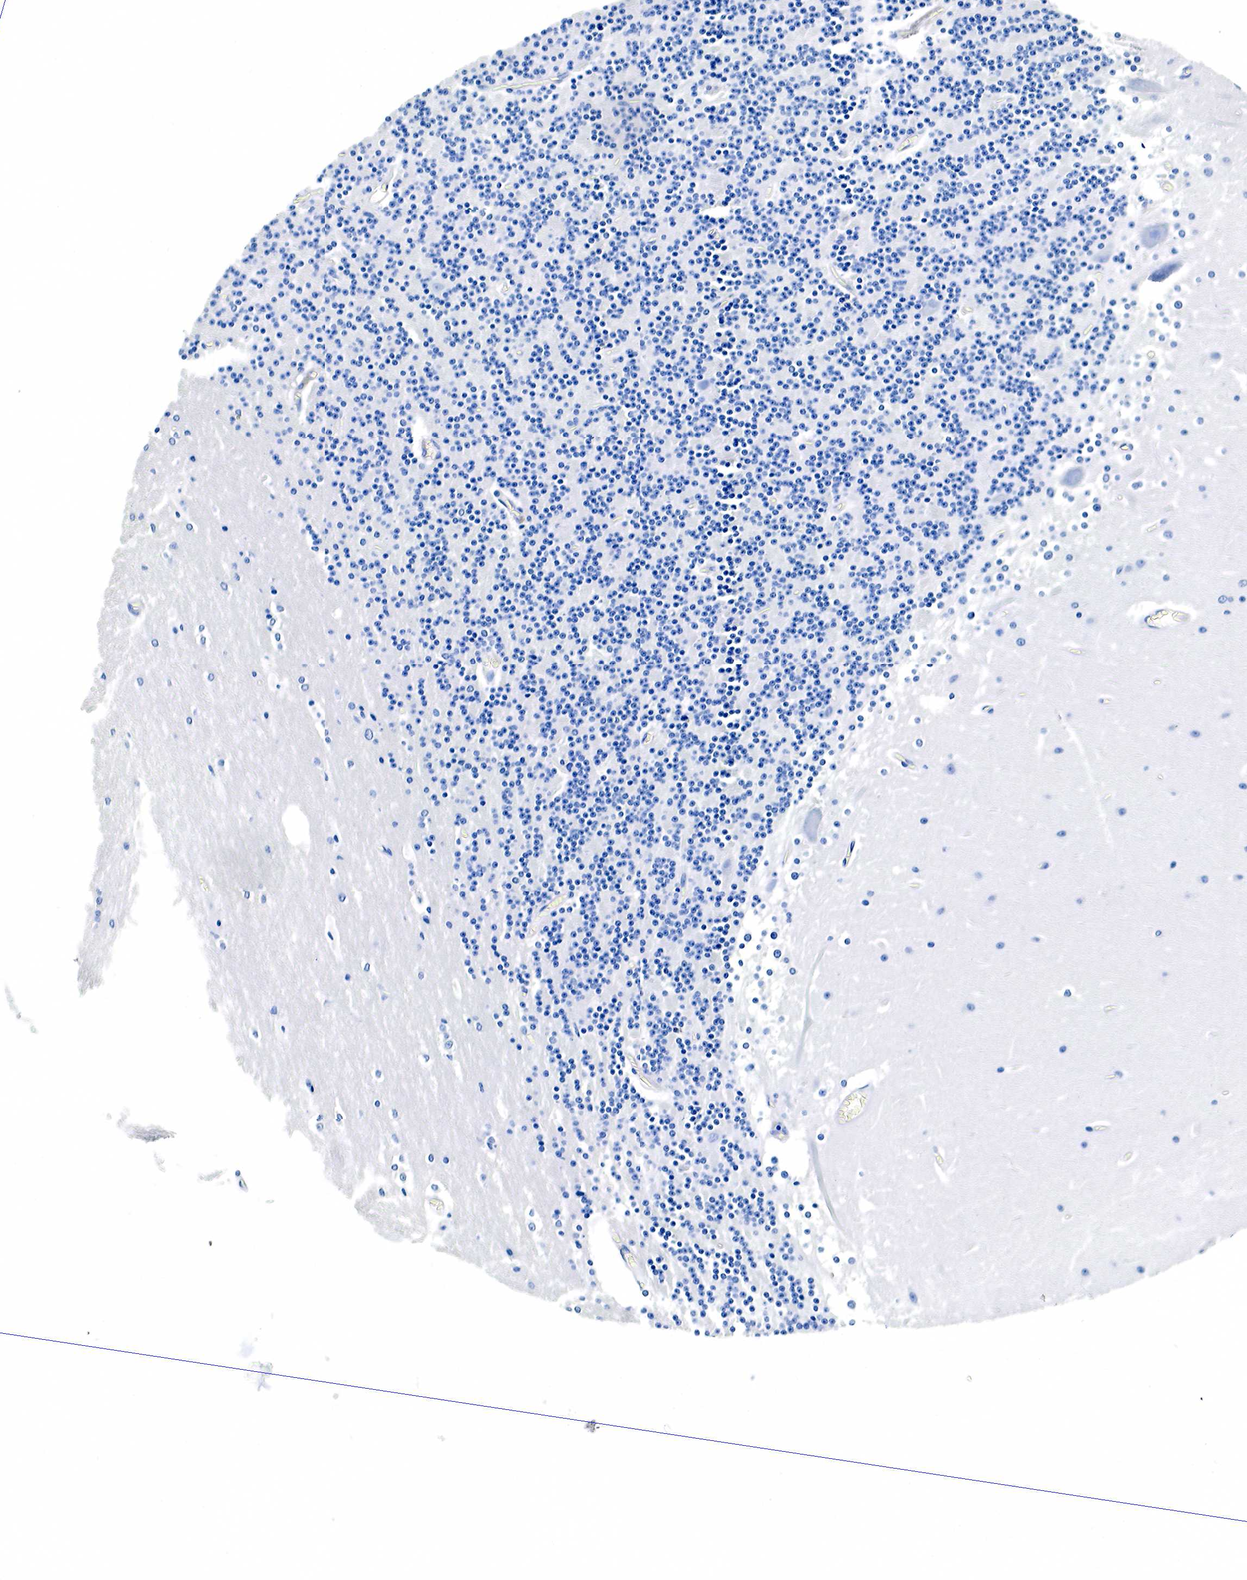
{"staining": {"intensity": "negative", "quantity": "none", "location": "none"}, "tissue": "cerebellum", "cell_type": "Cells in granular layer", "image_type": "normal", "snomed": [{"axis": "morphology", "description": "Normal tissue, NOS"}, {"axis": "topography", "description": "Cerebellum"}], "caption": "High power microscopy image of an immunohistochemistry histopathology image of benign cerebellum, revealing no significant expression in cells in granular layer.", "gene": "GCG", "patient": {"sex": "female", "age": 19}}